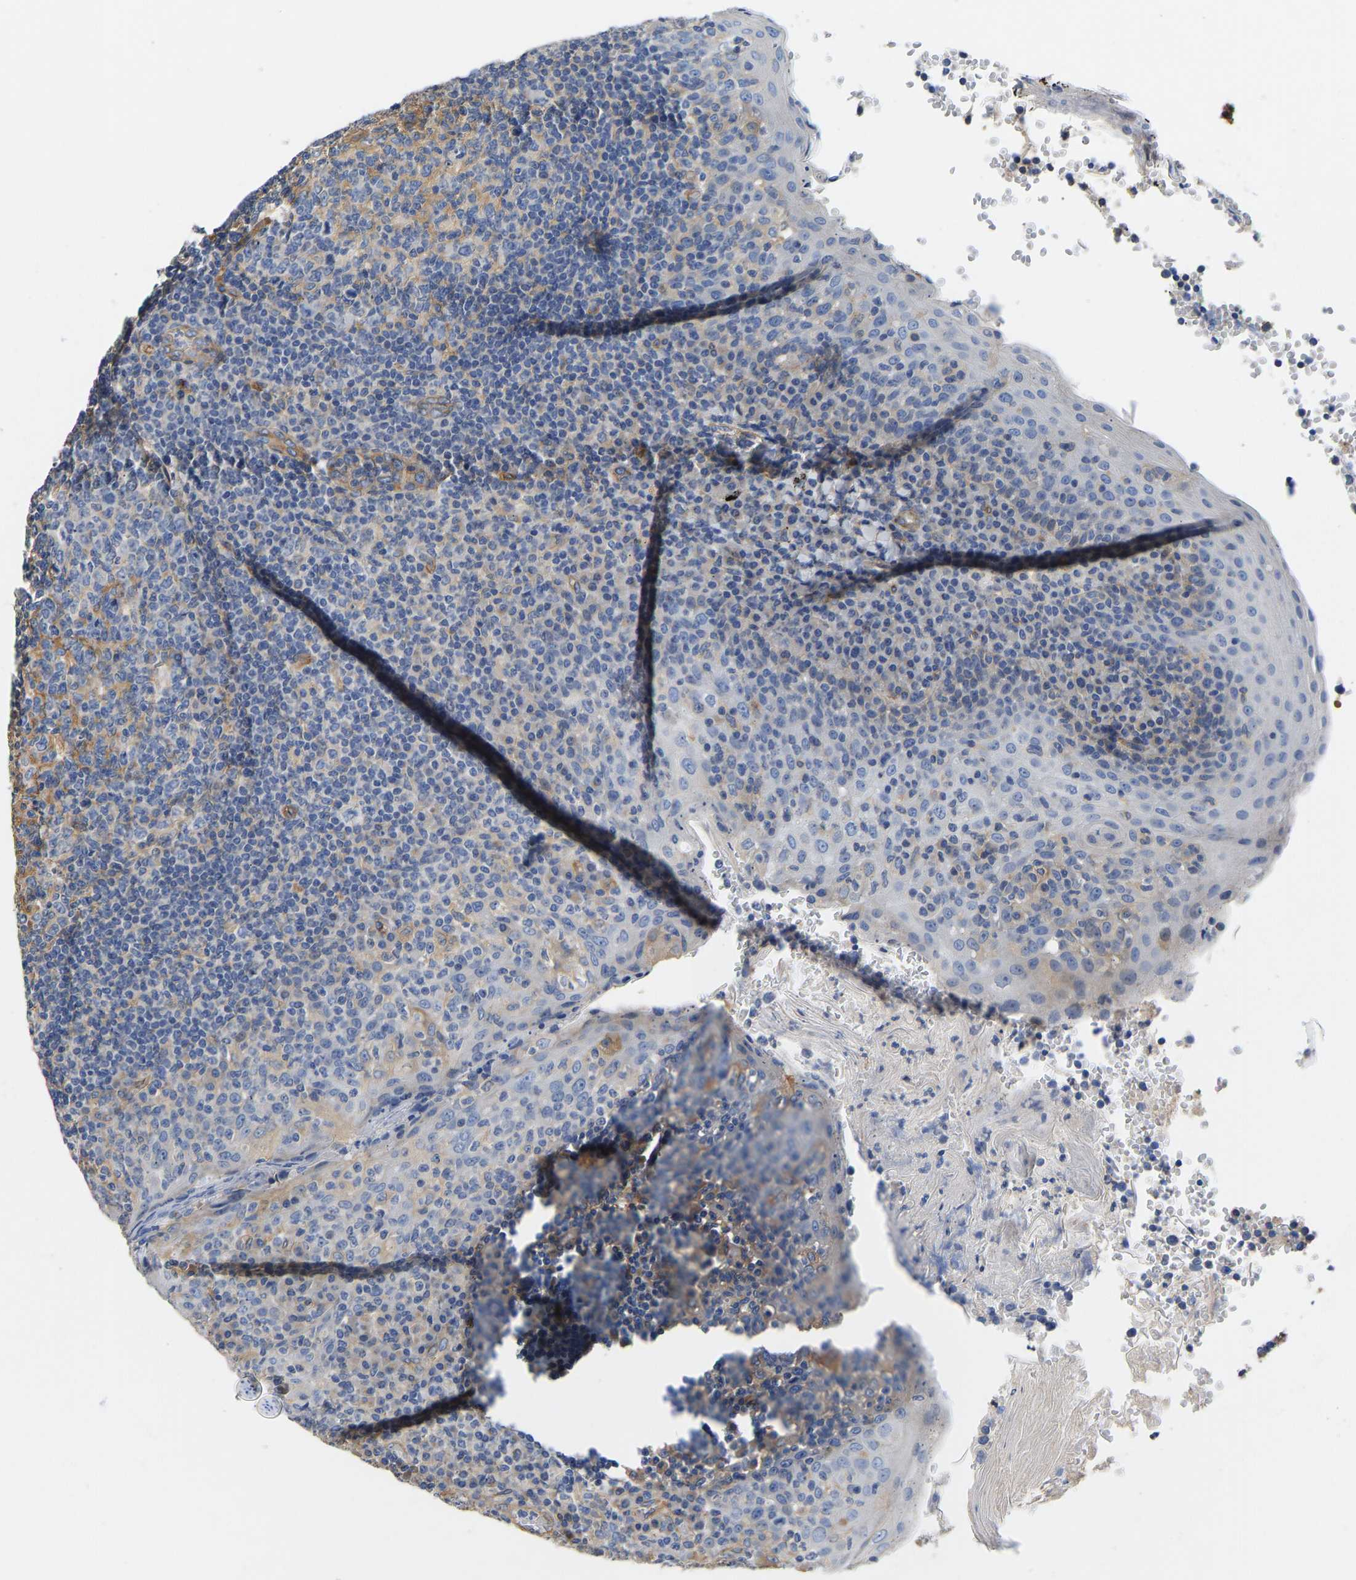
{"staining": {"intensity": "moderate", "quantity": "25%-75%", "location": "cytoplasmic/membranous"}, "tissue": "tonsil", "cell_type": "Germinal center cells", "image_type": "normal", "snomed": [{"axis": "morphology", "description": "Normal tissue, NOS"}, {"axis": "topography", "description": "Tonsil"}], "caption": "Unremarkable tonsil shows moderate cytoplasmic/membranous expression in approximately 25%-75% of germinal center cells, visualized by immunohistochemistry.", "gene": "ELMO2", "patient": {"sex": "female", "age": 19}}